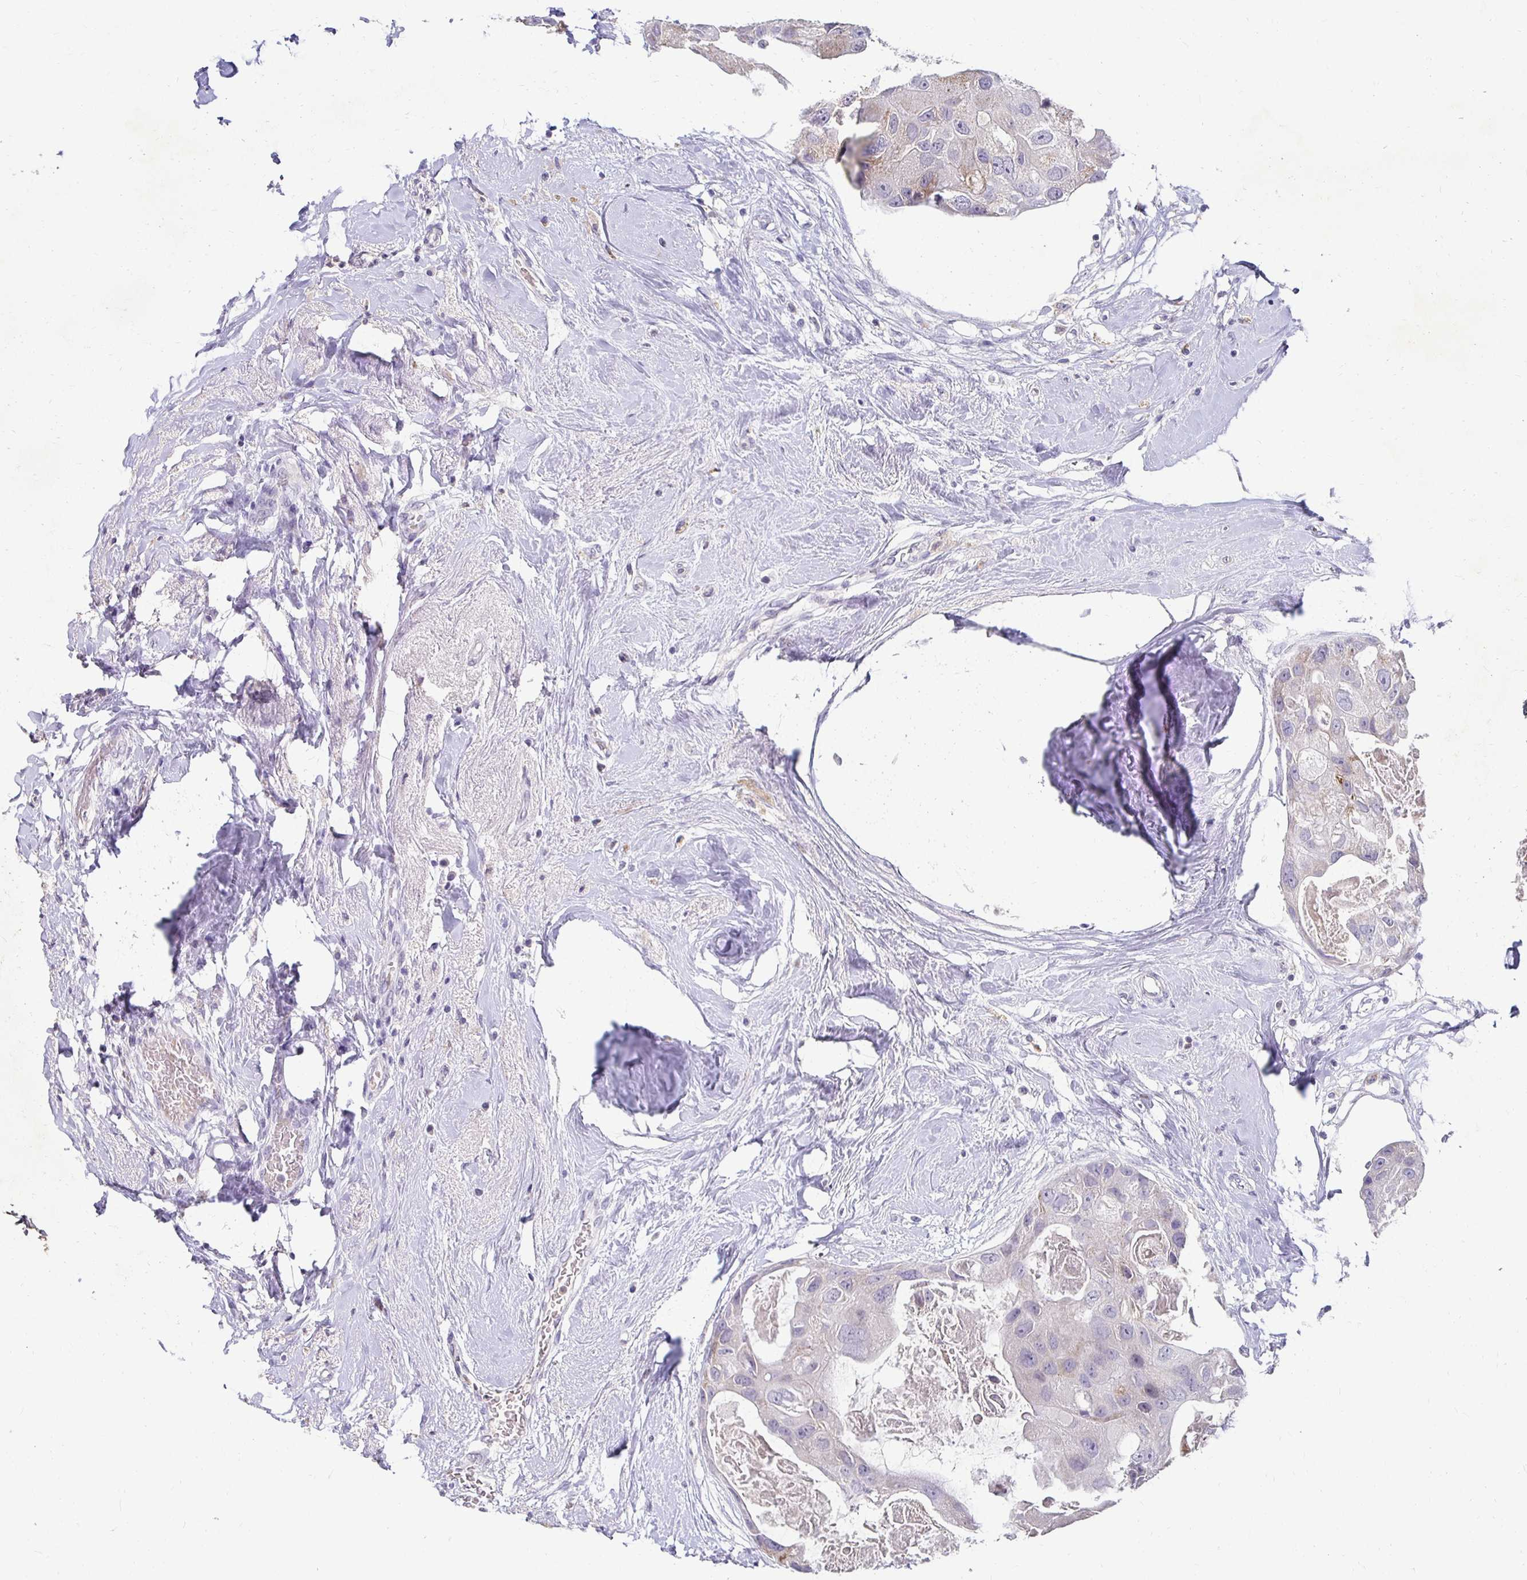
{"staining": {"intensity": "negative", "quantity": "none", "location": "none"}, "tissue": "breast cancer", "cell_type": "Tumor cells", "image_type": "cancer", "snomed": [{"axis": "morphology", "description": "Duct carcinoma"}, {"axis": "topography", "description": "Breast"}], "caption": "There is no significant staining in tumor cells of infiltrating ductal carcinoma (breast).", "gene": "GK2", "patient": {"sex": "female", "age": 43}}